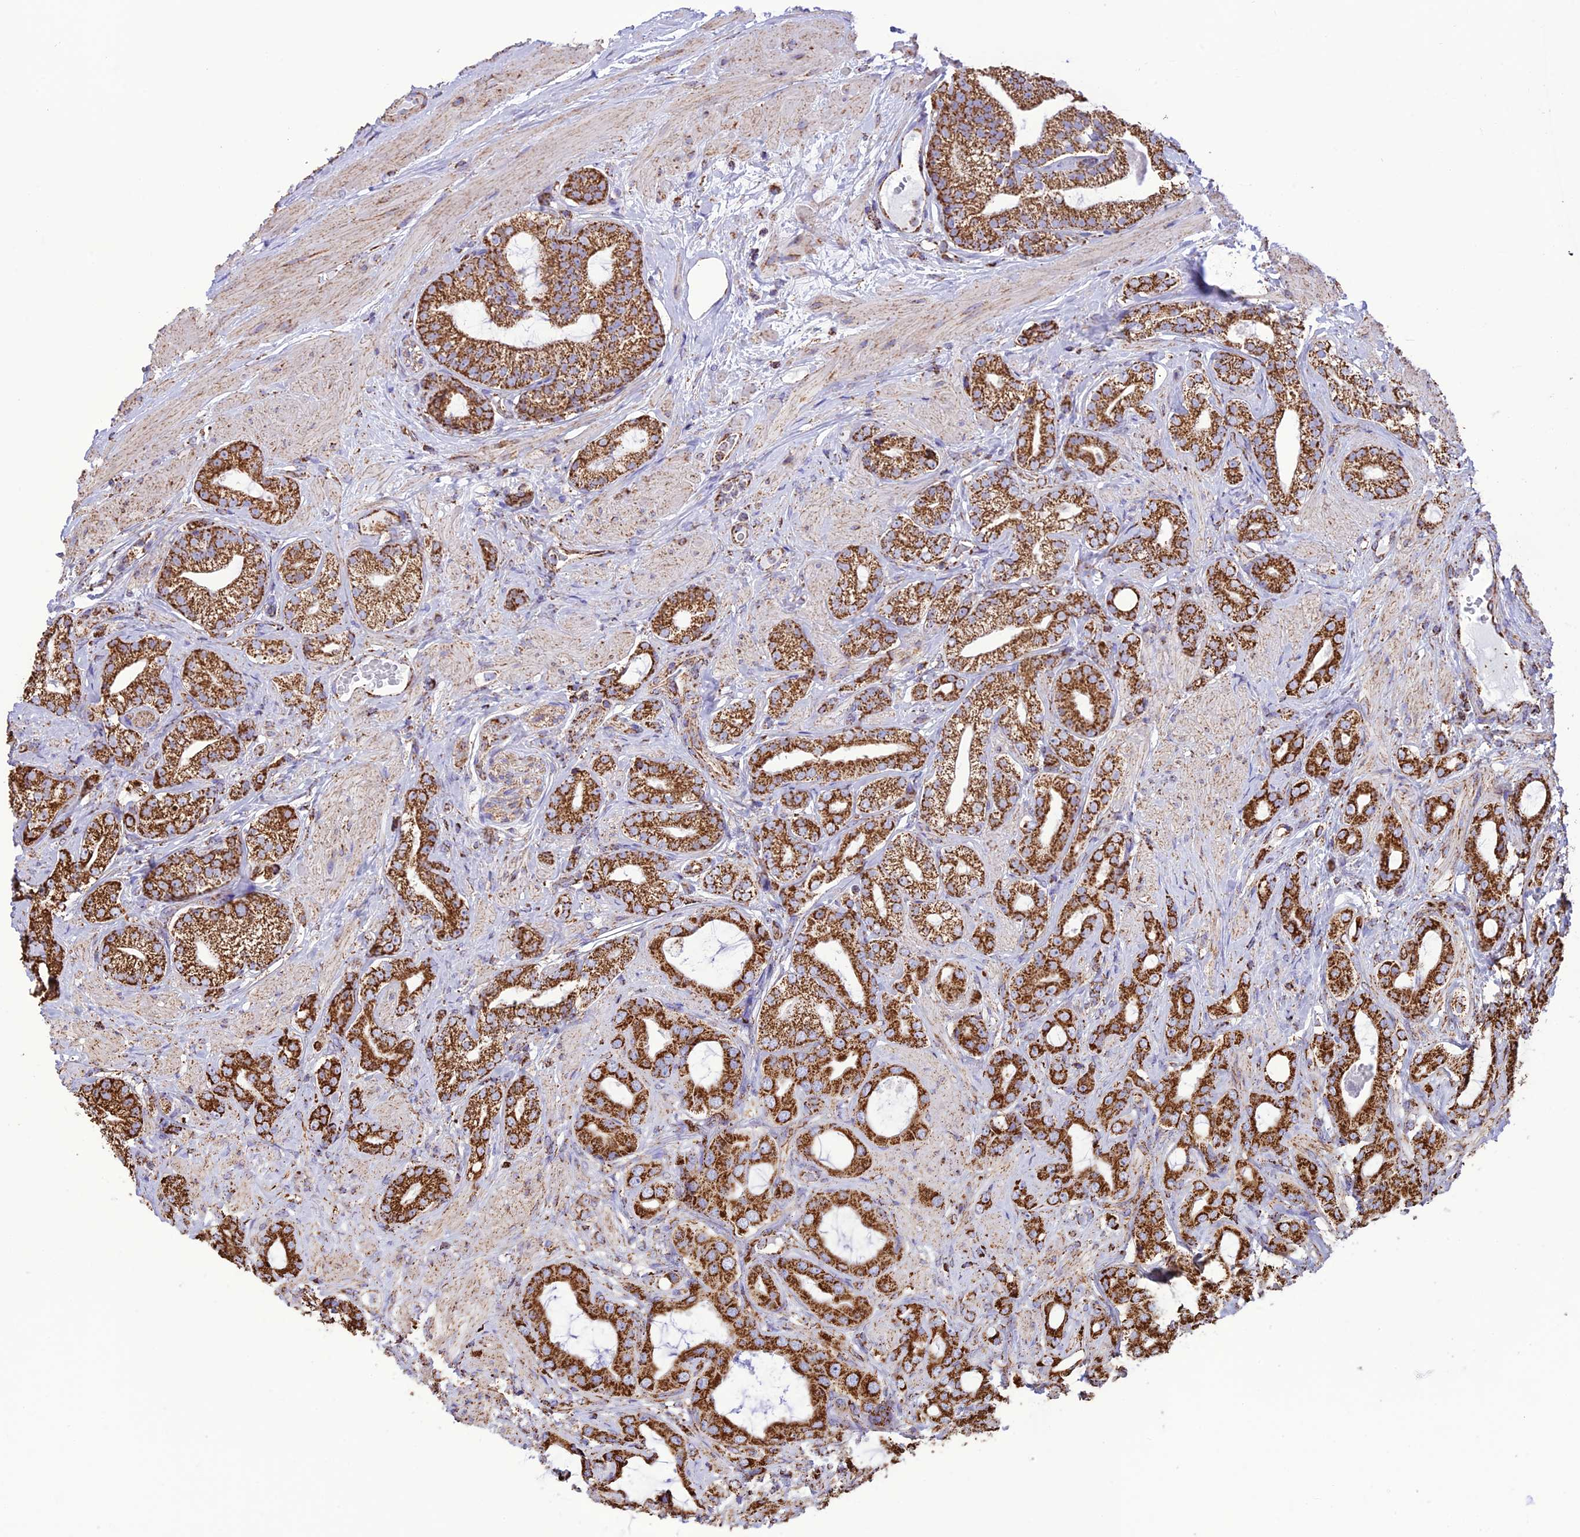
{"staining": {"intensity": "strong", "quantity": ">75%", "location": "cytoplasmic/membranous"}, "tissue": "prostate cancer", "cell_type": "Tumor cells", "image_type": "cancer", "snomed": [{"axis": "morphology", "description": "Adenocarcinoma, Low grade"}, {"axis": "topography", "description": "Prostate"}], "caption": "DAB immunohistochemical staining of human prostate cancer (adenocarcinoma (low-grade)) displays strong cytoplasmic/membranous protein expression in approximately >75% of tumor cells.", "gene": "NDUFAF1", "patient": {"sex": "male", "age": 57}}